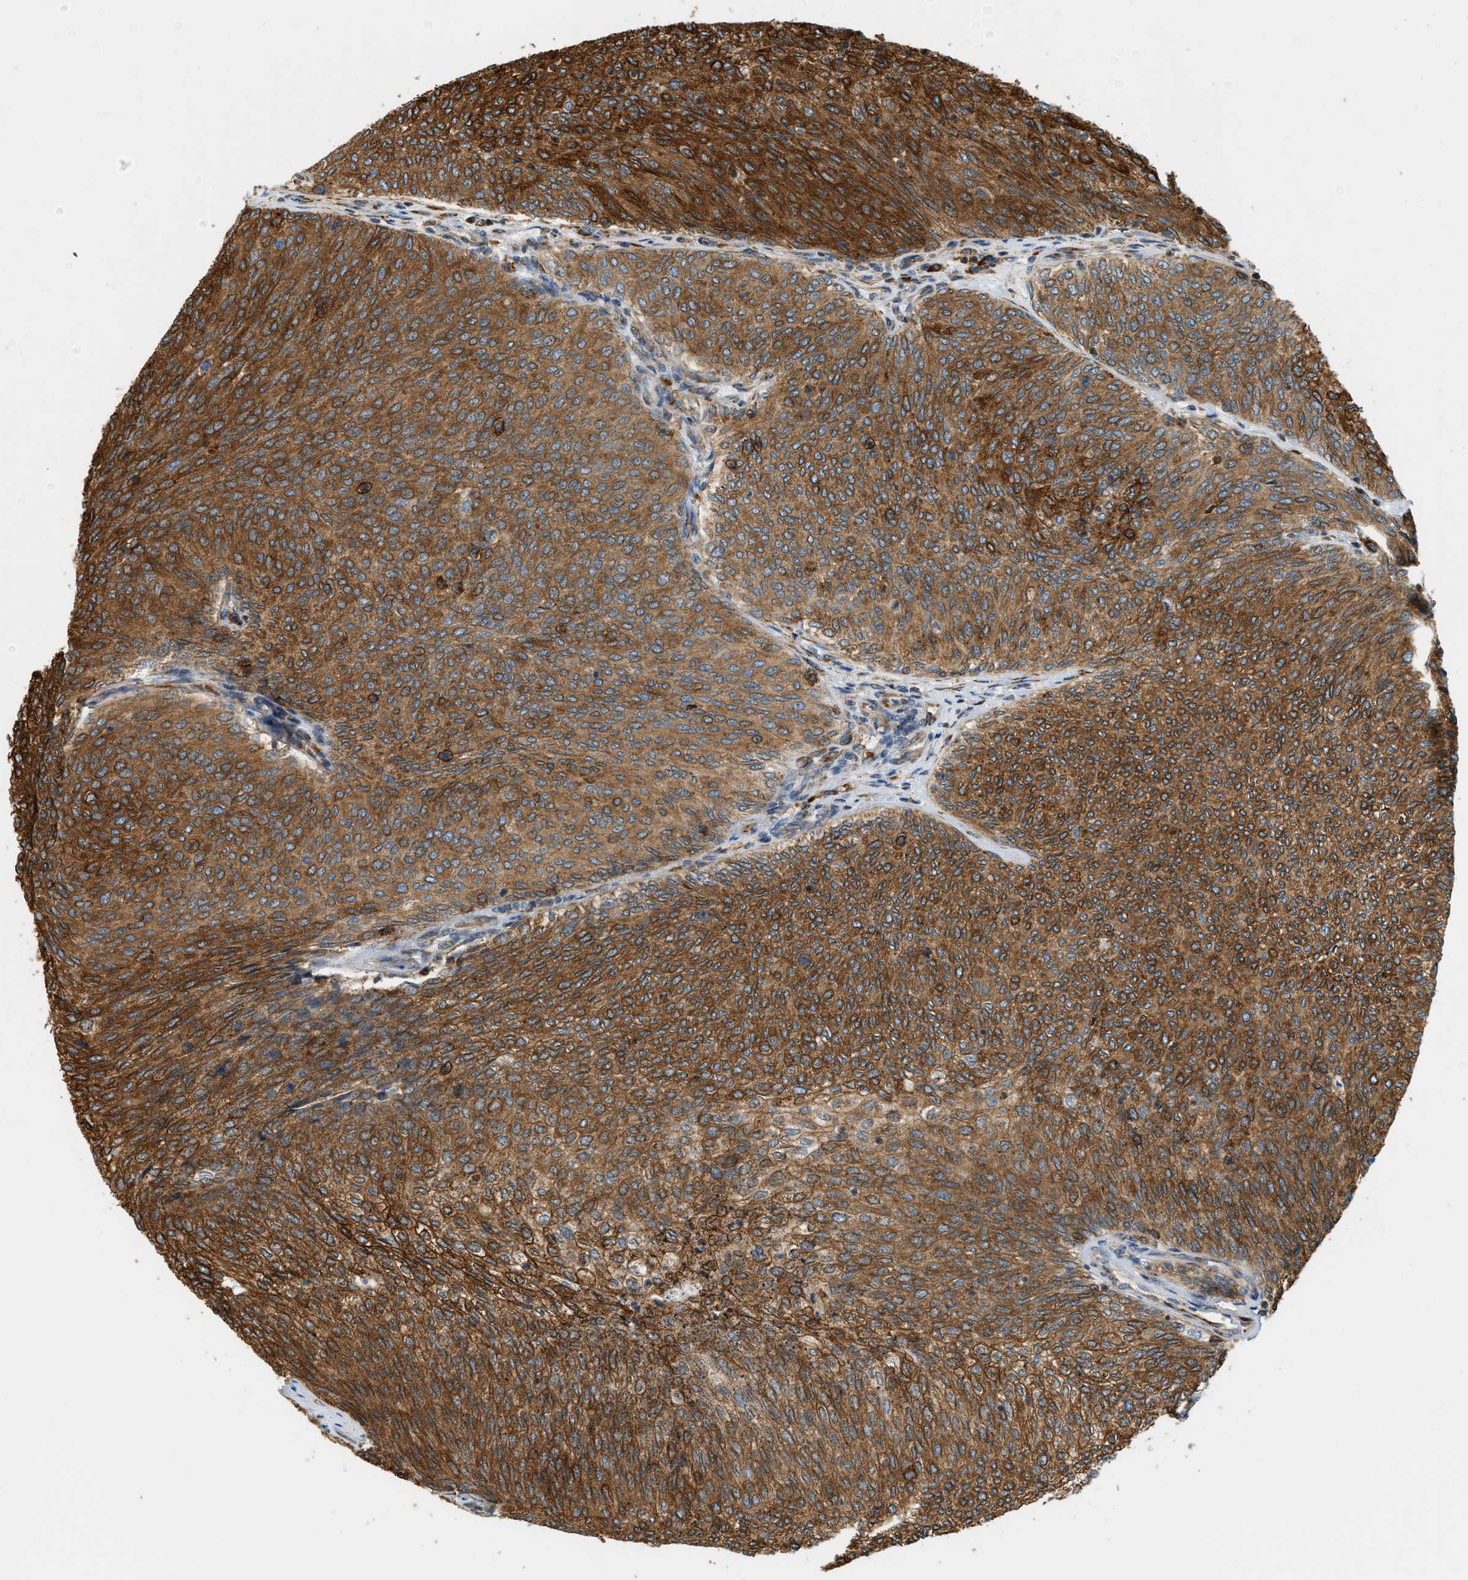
{"staining": {"intensity": "strong", "quantity": ">75%", "location": "cytoplasmic/membranous"}, "tissue": "urothelial cancer", "cell_type": "Tumor cells", "image_type": "cancer", "snomed": [{"axis": "morphology", "description": "Urothelial carcinoma, Low grade"}, {"axis": "topography", "description": "Urinary bladder"}], "caption": "A high amount of strong cytoplasmic/membranous positivity is identified in approximately >75% of tumor cells in urothelial cancer tissue.", "gene": "SEMA4D", "patient": {"sex": "female", "age": 79}}